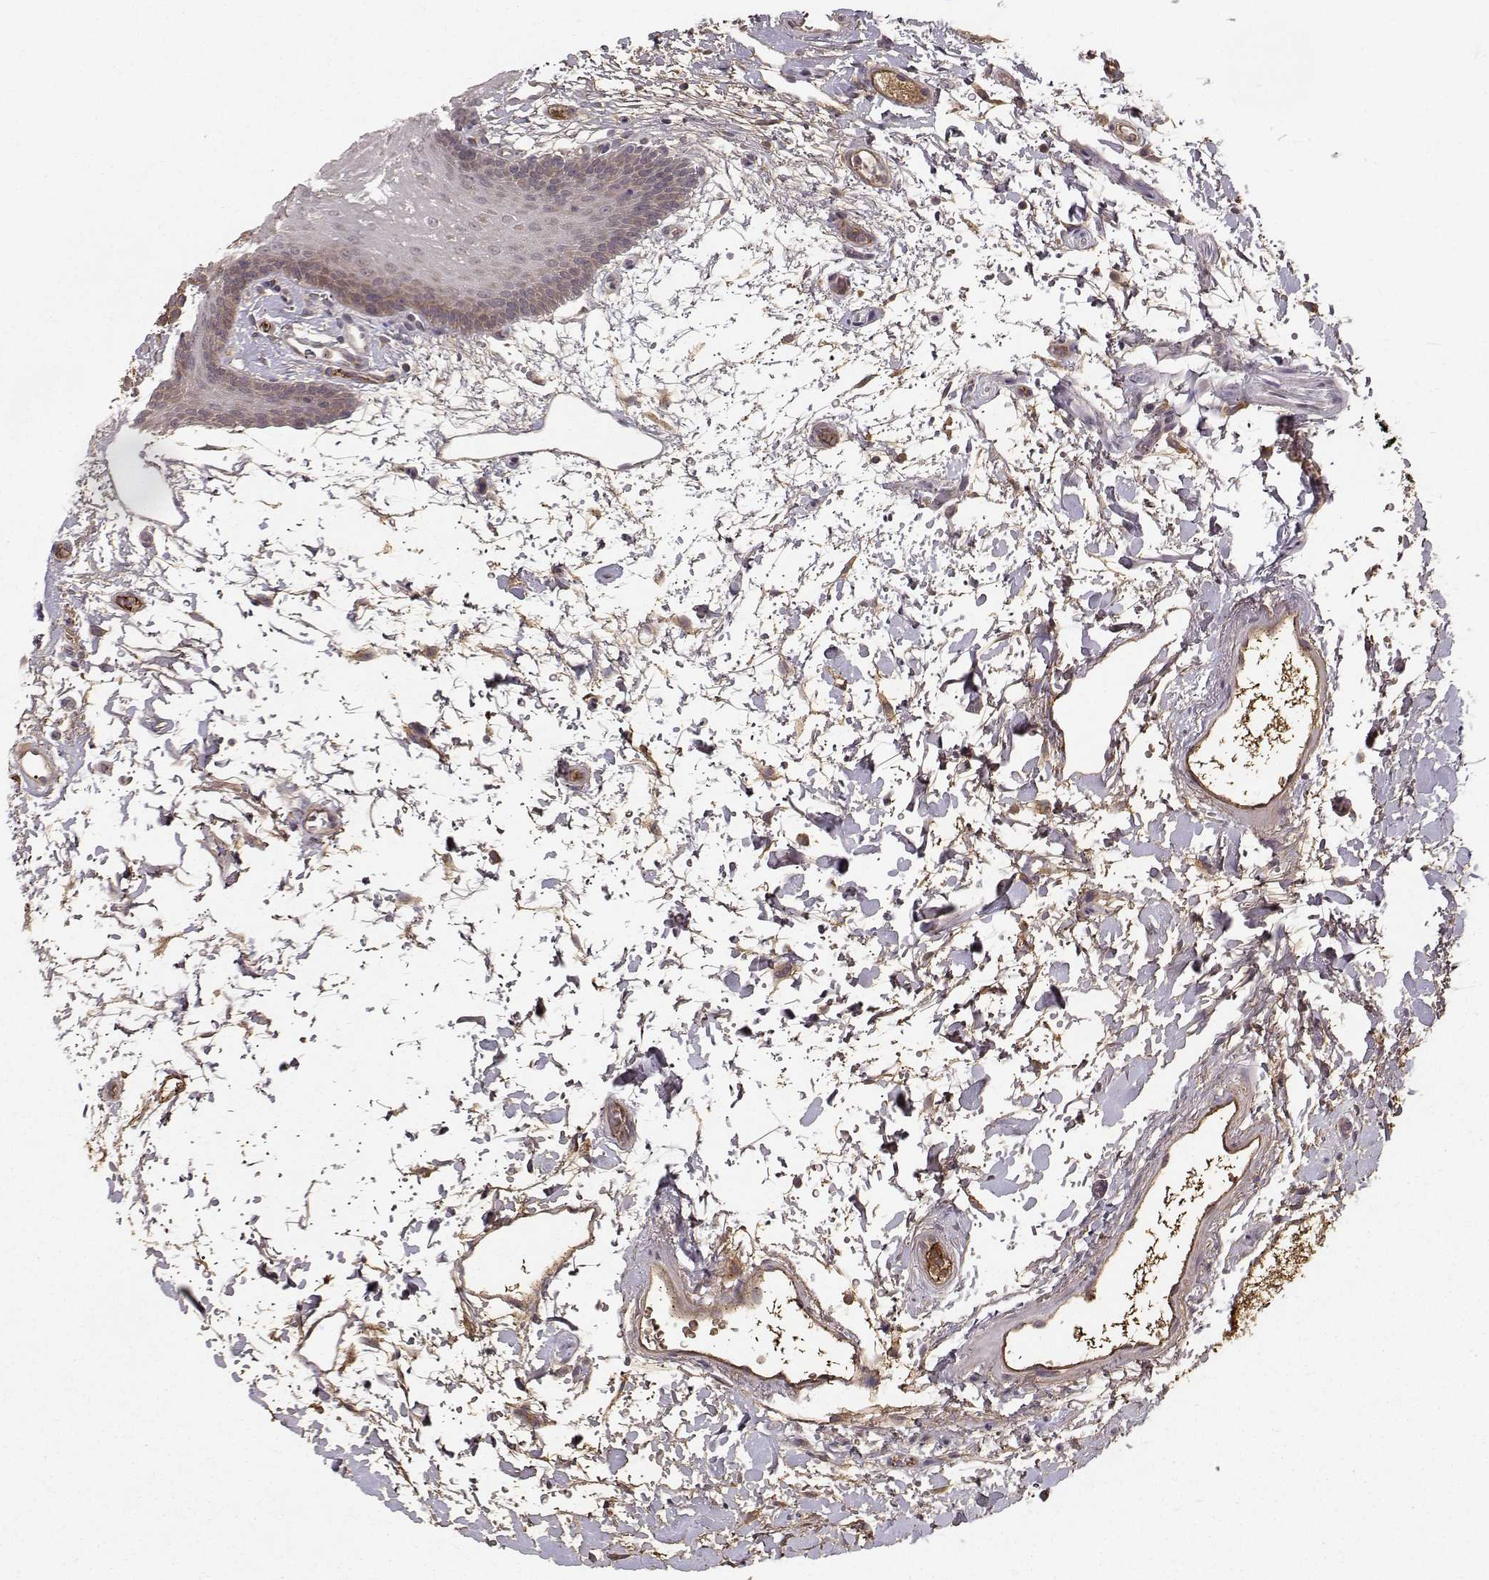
{"staining": {"intensity": "weak", "quantity": "<25%", "location": "cytoplasmic/membranous"}, "tissue": "oral mucosa", "cell_type": "Squamous epithelial cells", "image_type": "normal", "snomed": [{"axis": "morphology", "description": "Normal tissue, NOS"}, {"axis": "topography", "description": "Oral tissue"}, {"axis": "topography", "description": "Head-Neck"}], "caption": "This is an immunohistochemistry (IHC) image of unremarkable oral mucosa. There is no positivity in squamous epithelial cells.", "gene": "WNT6", "patient": {"sex": "male", "age": 65}}